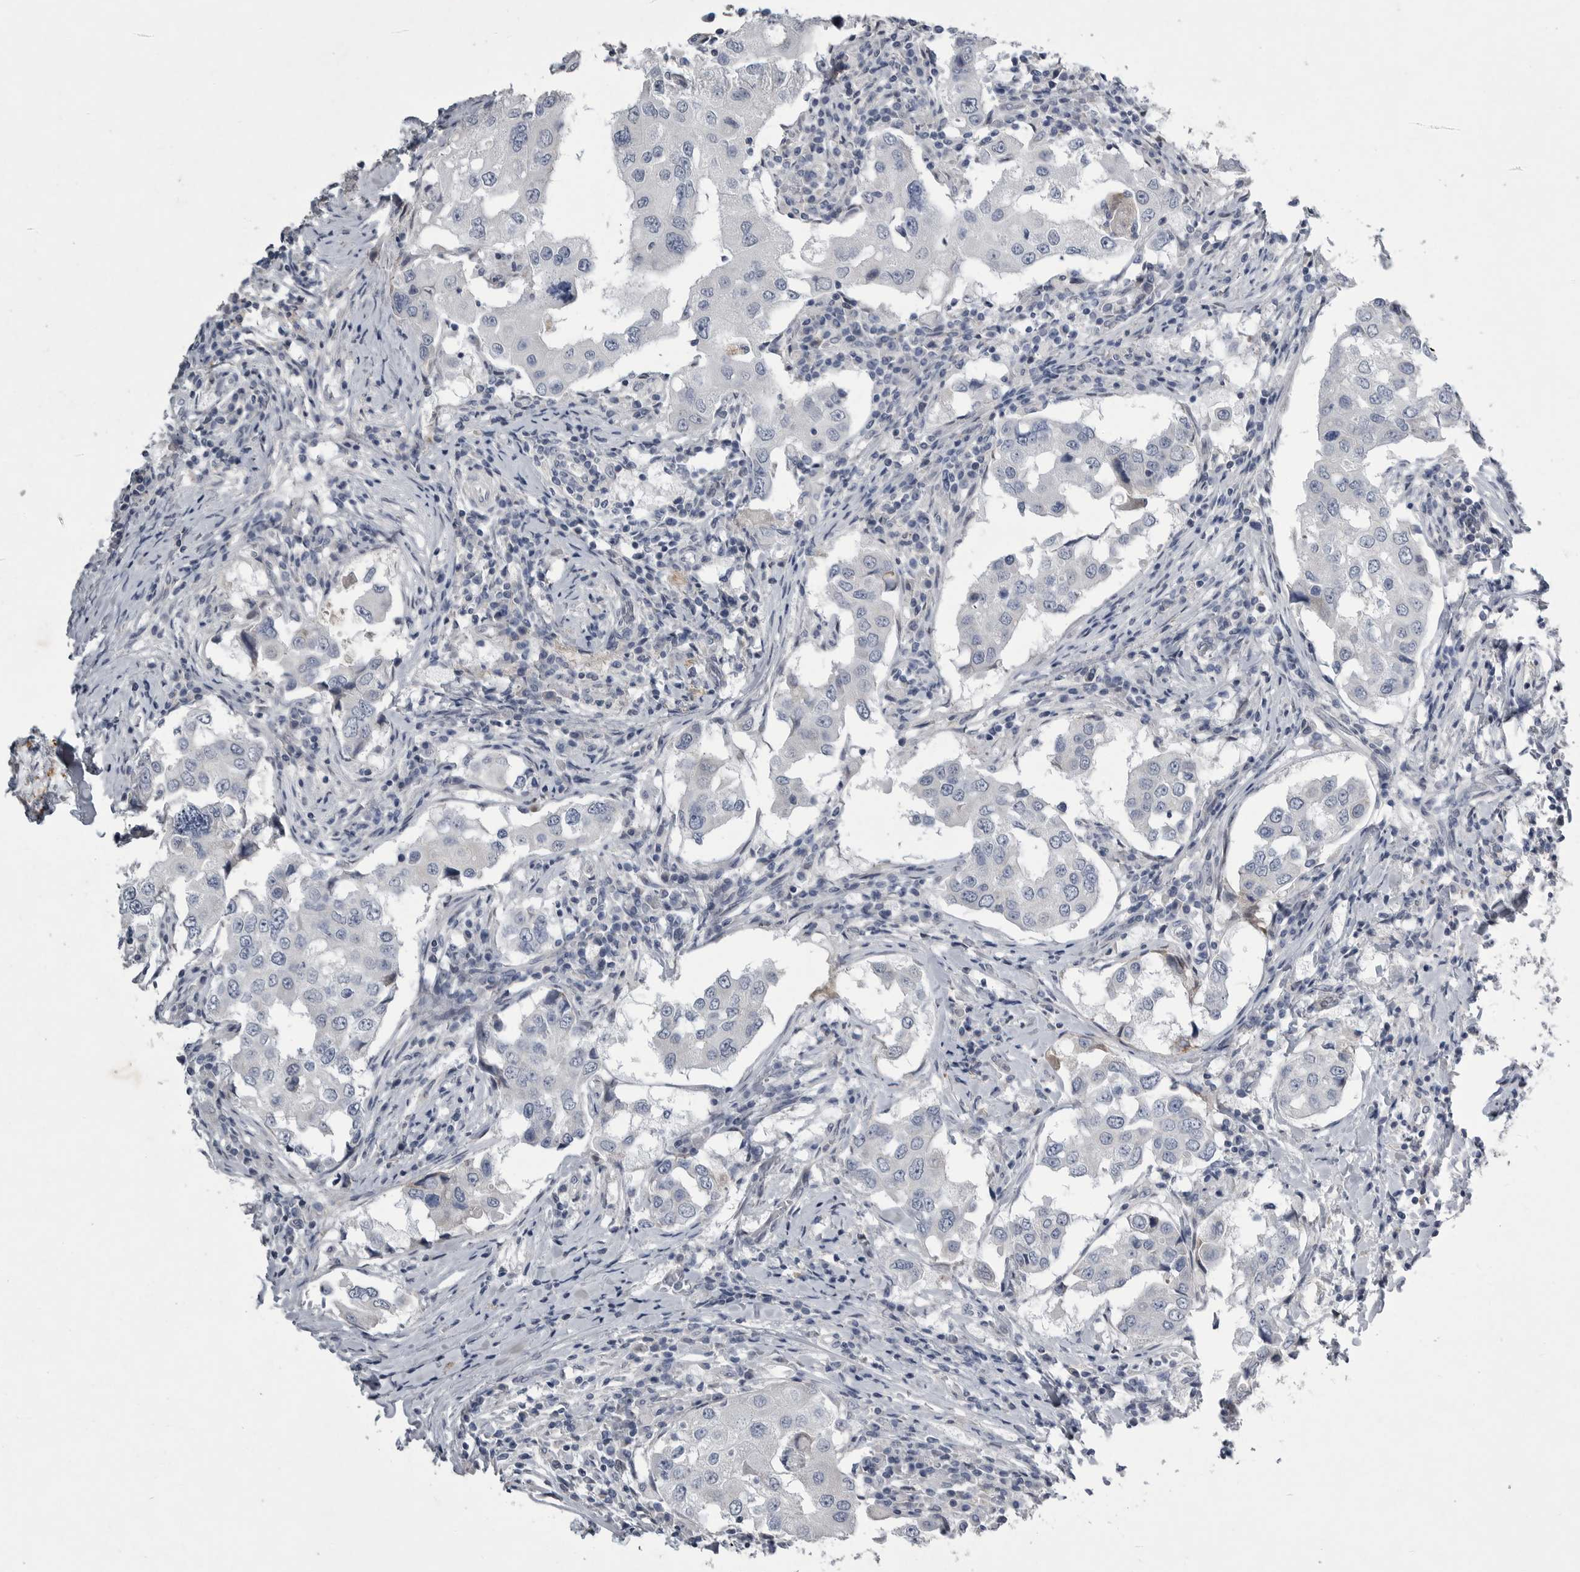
{"staining": {"intensity": "negative", "quantity": "none", "location": "none"}, "tissue": "breast cancer", "cell_type": "Tumor cells", "image_type": "cancer", "snomed": [{"axis": "morphology", "description": "Duct carcinoma"}, {"axis": "topography", "description": "Breast"}], "caption": "Micrograph shows no significant protein staining in tumor cells of breast cancer (intraductal carcinoma).", "gene": "CRP", "patient": {"sex": "female", "age": 27}}